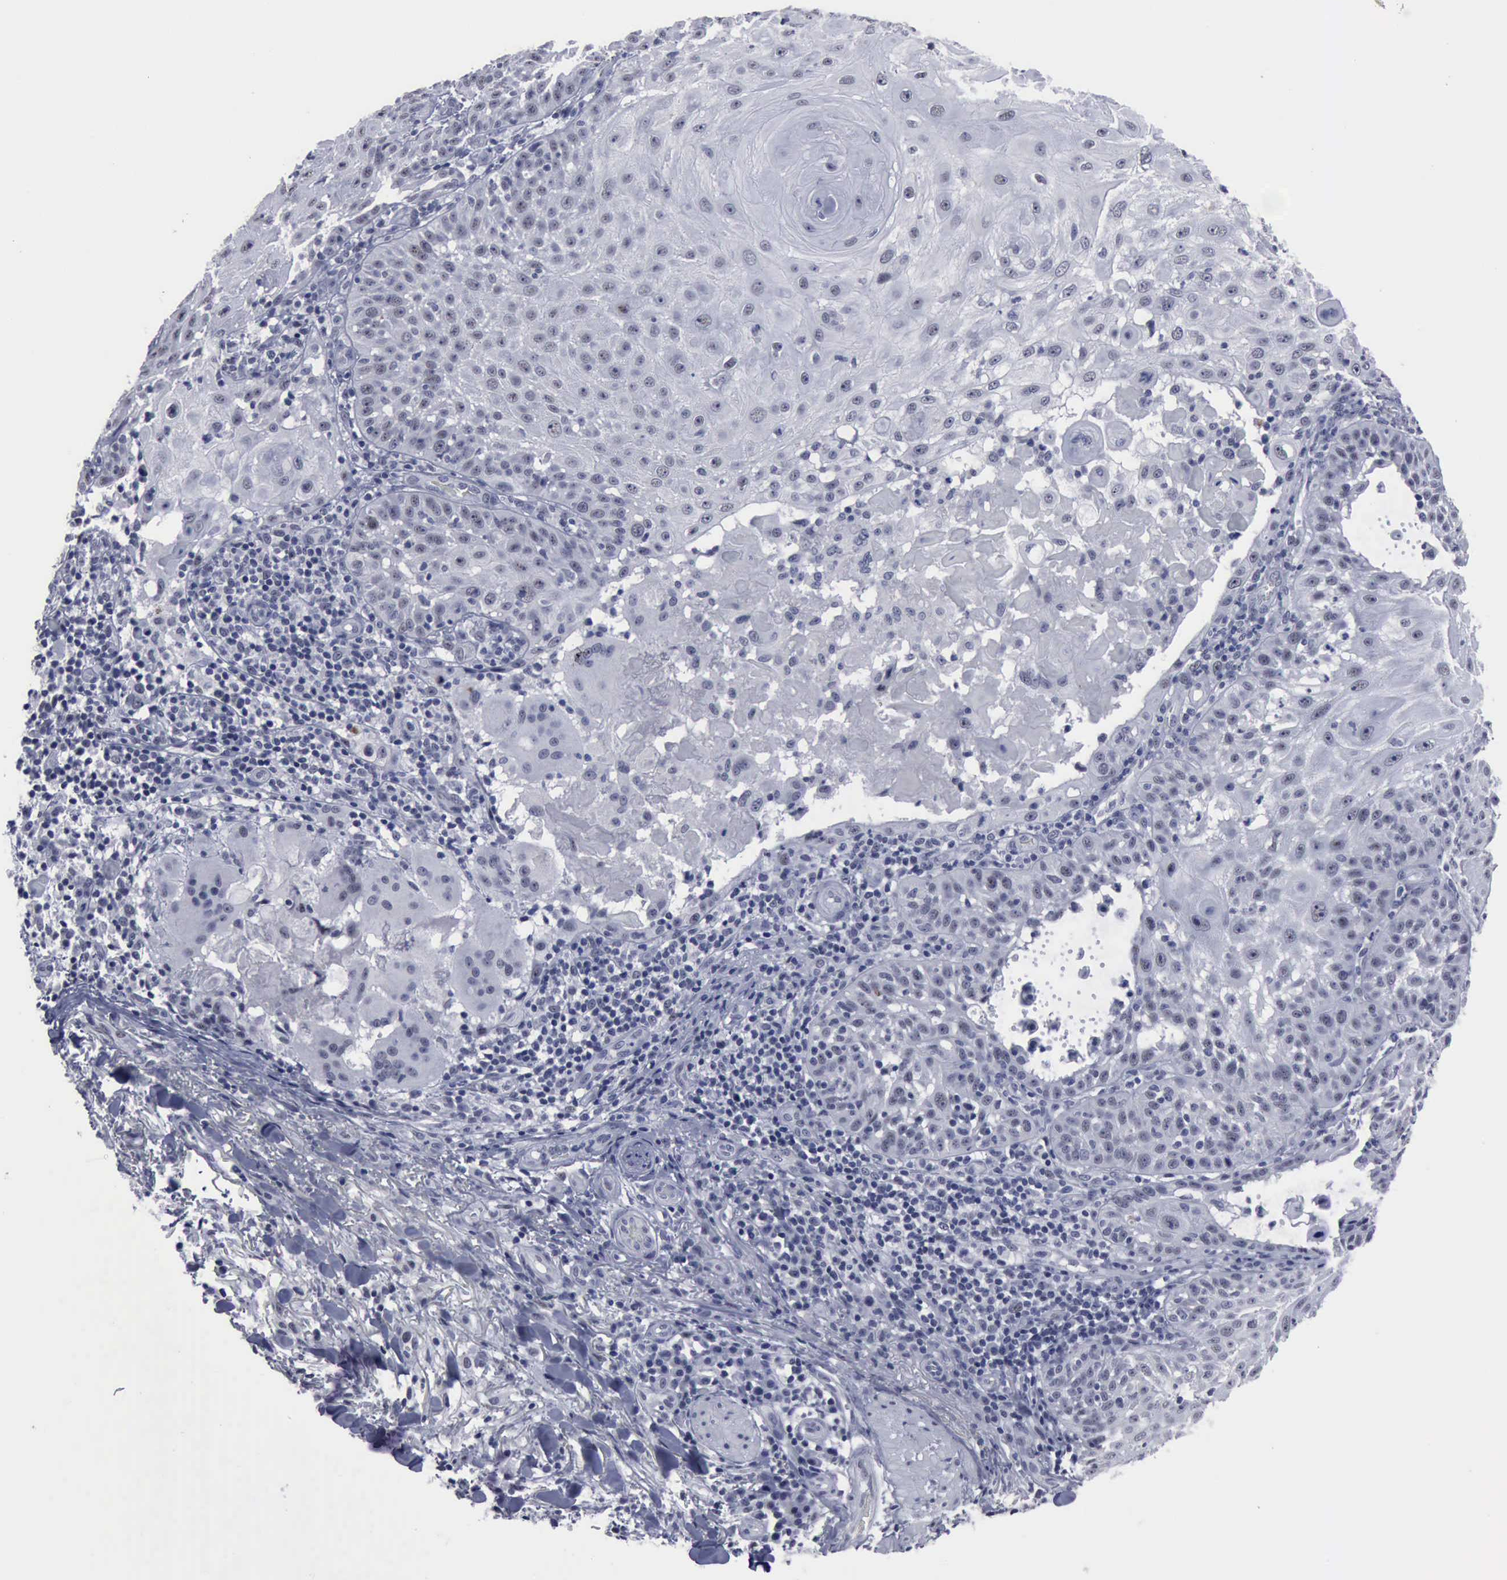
{"staining": {"intensity": "negative", "quantity": "none", "location": "none"}, "tissue": "skin cancer", "cell_type": "Tumor cells", "image_type": "cancer", "snomed": [{"axis": "morphology", "description": "Squamous cell carcinoma, NOS"}, {"axis": "topography", "description": "Skin"}], "caption": "High magnification brightfield microscopy of skin cancer (squamous cell carcinoma) stained with DAB (brown) and counterstained with hematoxylin (blue): tumor cells show no significant expression.", "gene": "BRD1", "patient": {"sex": "female", "age": 89}}